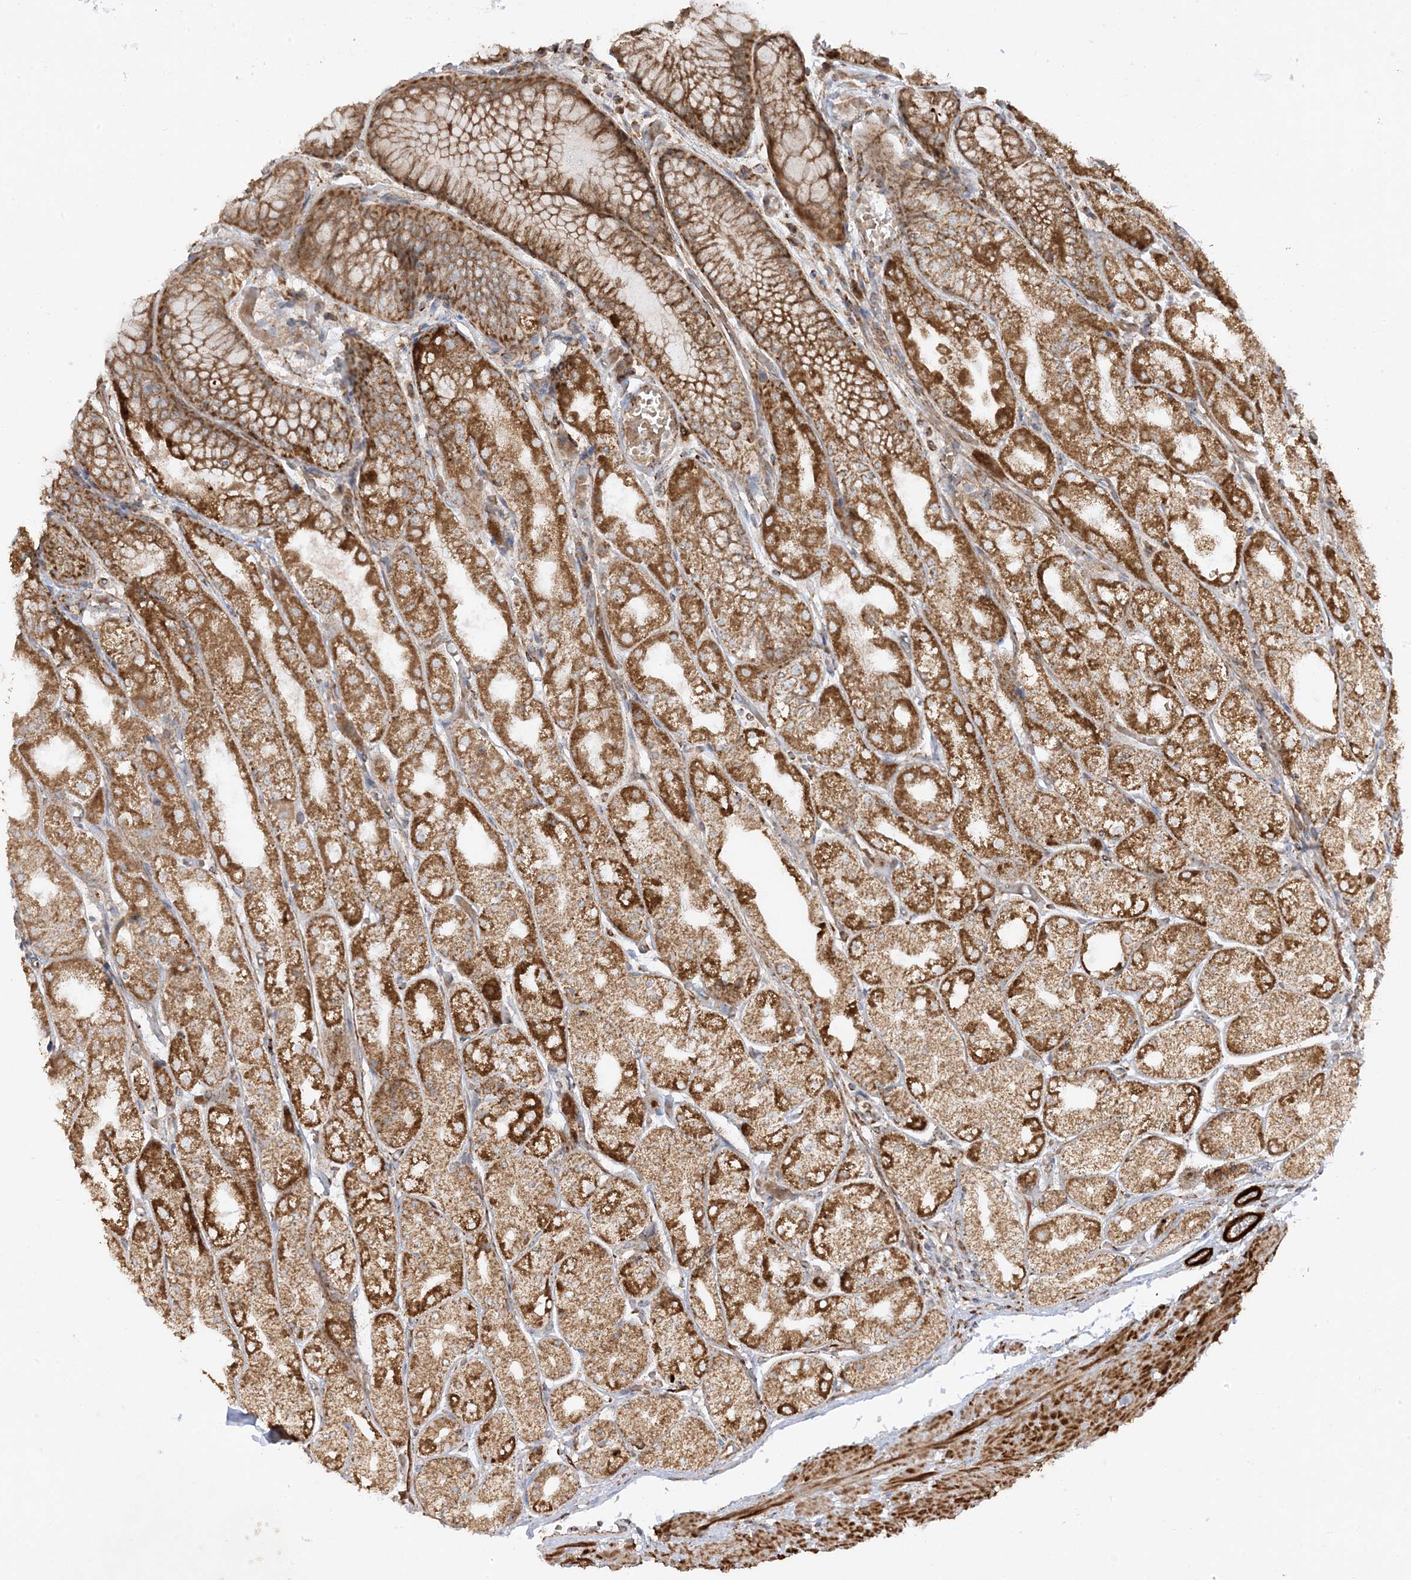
{"staining": {"intensity": "strong", "quantity": ">75%", "location": "cytoplasmic/membranous"}, "tissue": "stomach", "cell_type": "Glandular cells", "image_type": "normal", "snomed": [{"axis": "morphology", "description": "Normal tissue, NOS"}, {"axis": "topography", "description": "Stomach, upper"}], "caption": "Approximately >75% of glandular cells in normal human stomach demonstrate strong cytoplasmic/membranous protein staining as visualized by brown immunohistochemical staining.", "gene": "AARS2", "patient": {"sex": "male", "age": 72}}